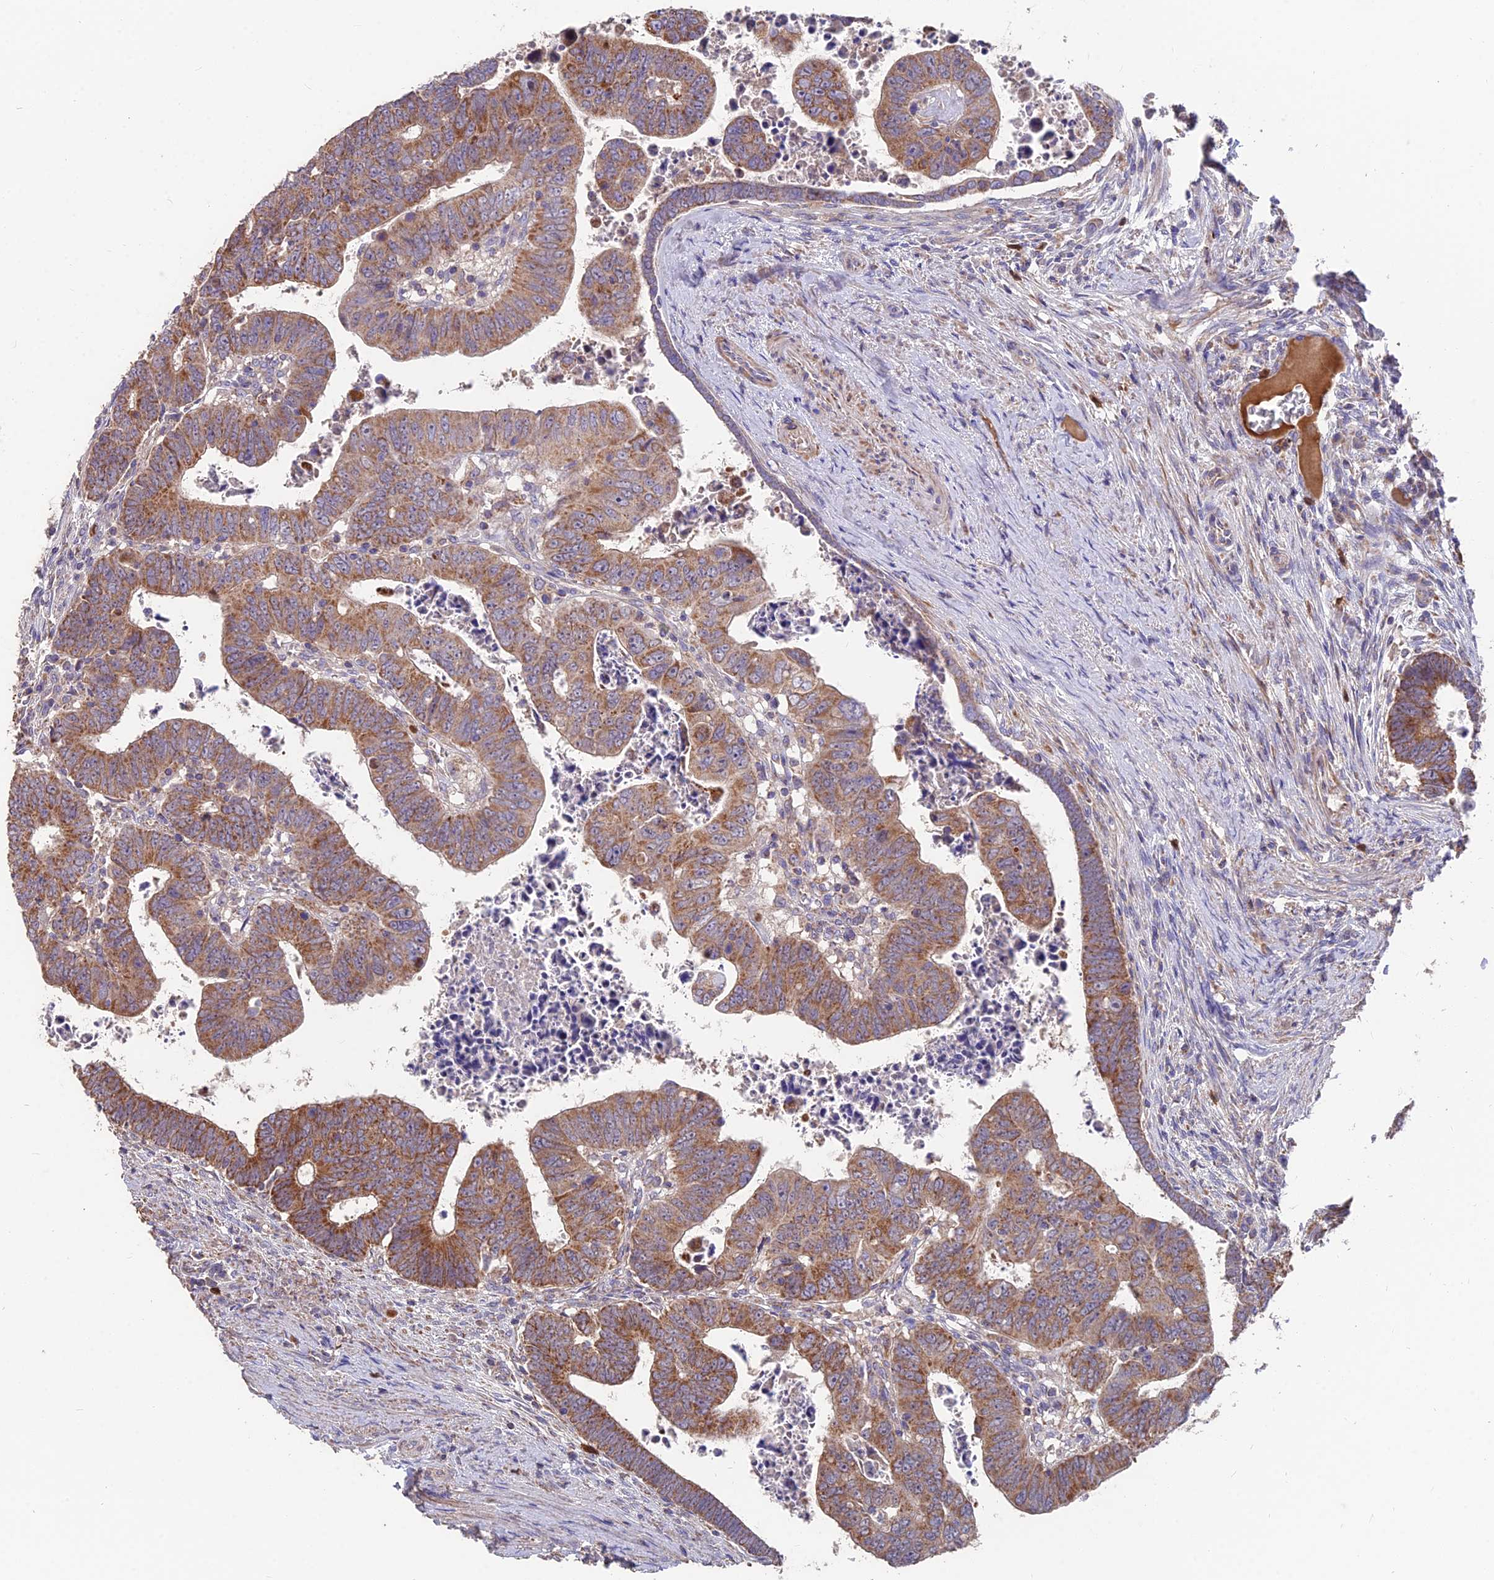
{"staining": {"intensity": "moderate", "quantity": ">75%", "location": "cytoplasmic/membranous"}, "tissue": "colorectal cancer", "cell_type": "Tumor cells", "image_type": "cancer", "snomed": [{"axis": "morphology", "description": "Normal tissue, NOS"}, {"axis": "morphology", "description": "Adenocarcinoma, NOS"}, {"axis": "topography", "description": "Rectum"}], "caption": "A high-resolution image shows IHC staining of adenocarcinoma (colorectal), which displays moderate cytoplasmic/membranous staining in approximately >75% of tumor cells.", "gene": "IFT22", "patient": {"sex": "female", "age": 65}}